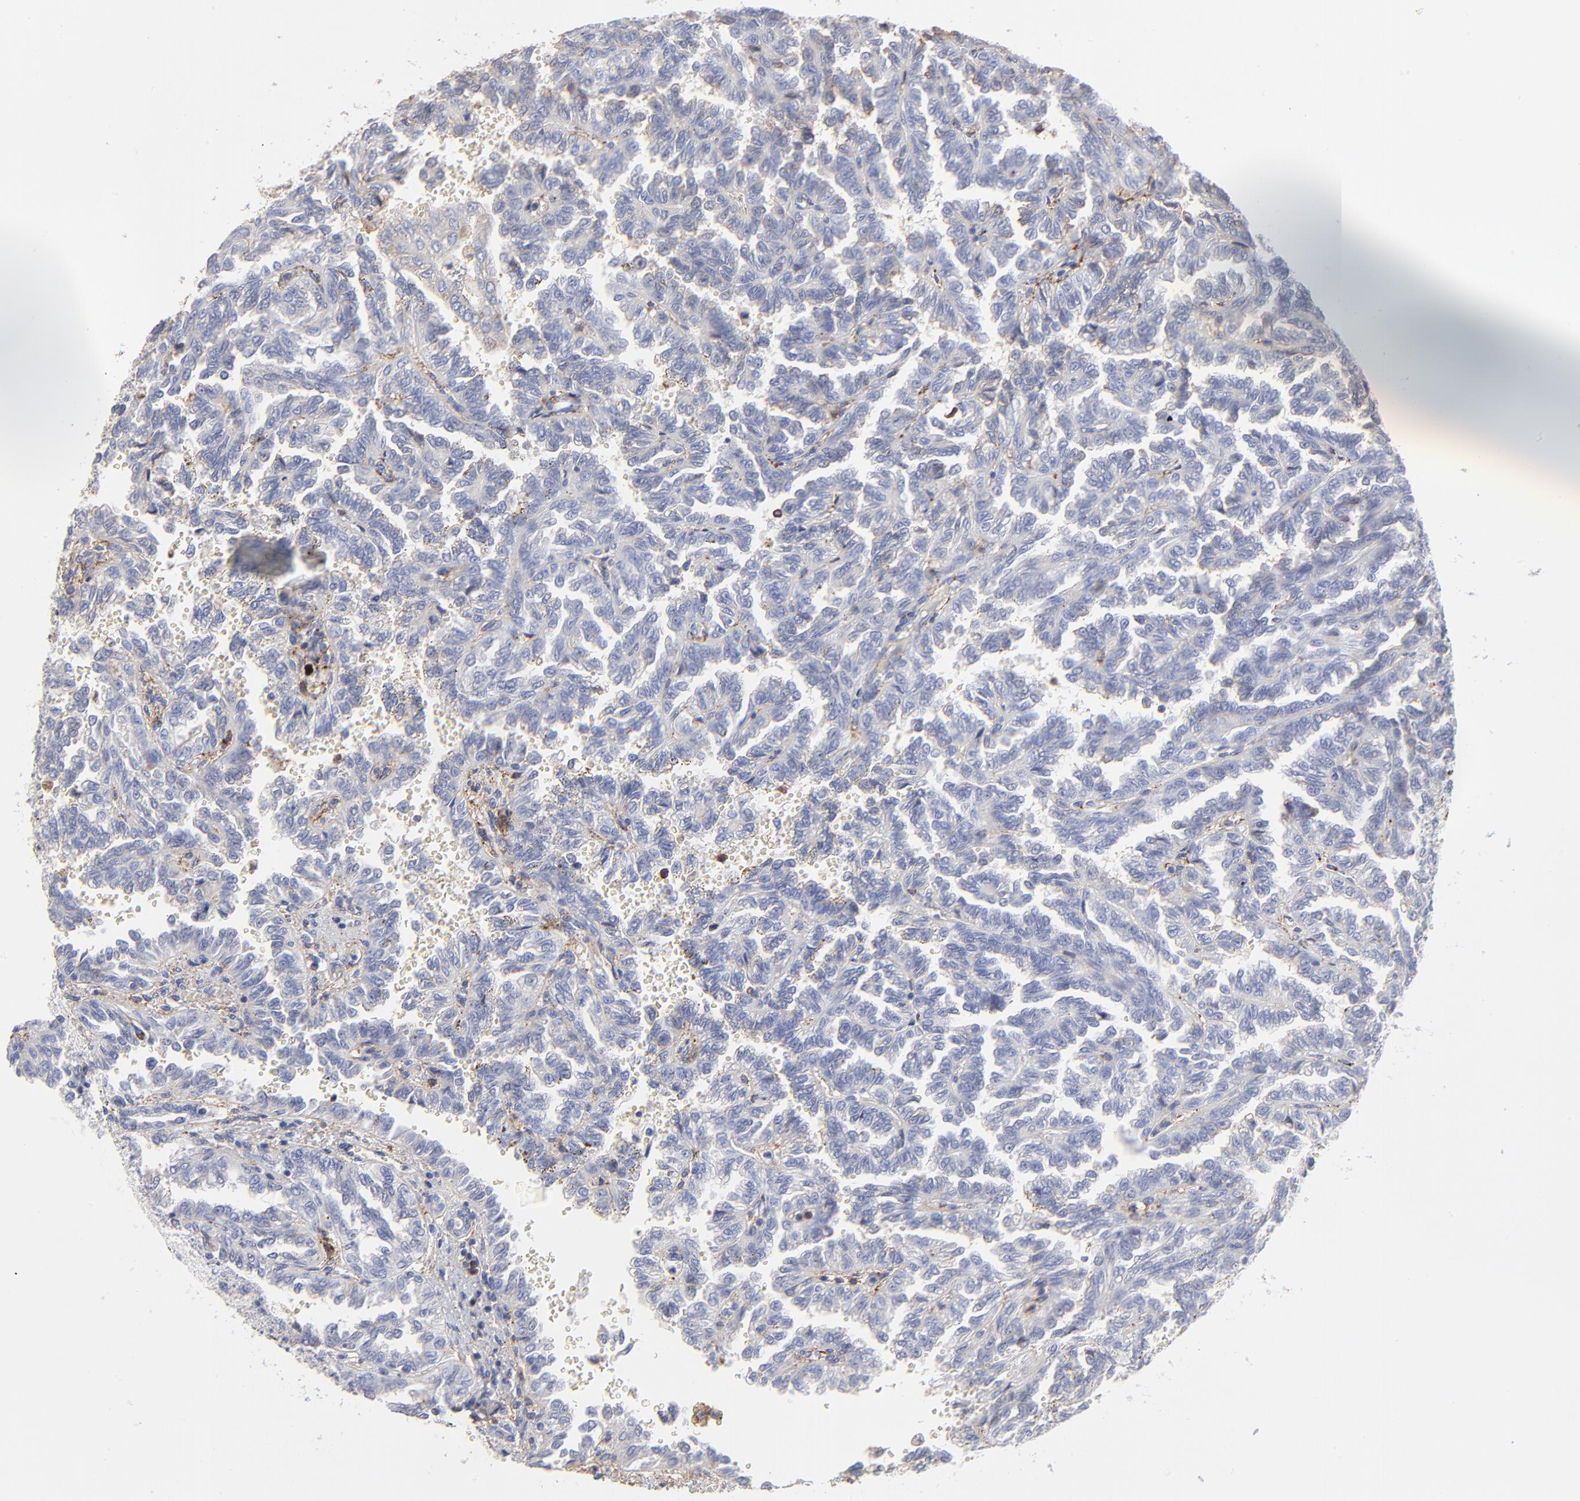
{"staining": {"intensity": "negative", "quantity": "none", "location": "none"}, "tissue": "renal cancer", "cell_type": "Tumor cells", "image_type": "cancer", "snomed": [{"axis": "morphology", "description": "Inflammation, NOS"}, {"axis": "morphology", "description": "Adenocarcinoma, NOS"}, {"axis": "topography", "description": "Kidney"}], "caption": "A photomicrograph of renal cancer (adenocarcinoma) stained for a protein displays no brown staining in tumor cells.", "gene": "ANXA6", "patient": {"sex": "male", "age": 68}}